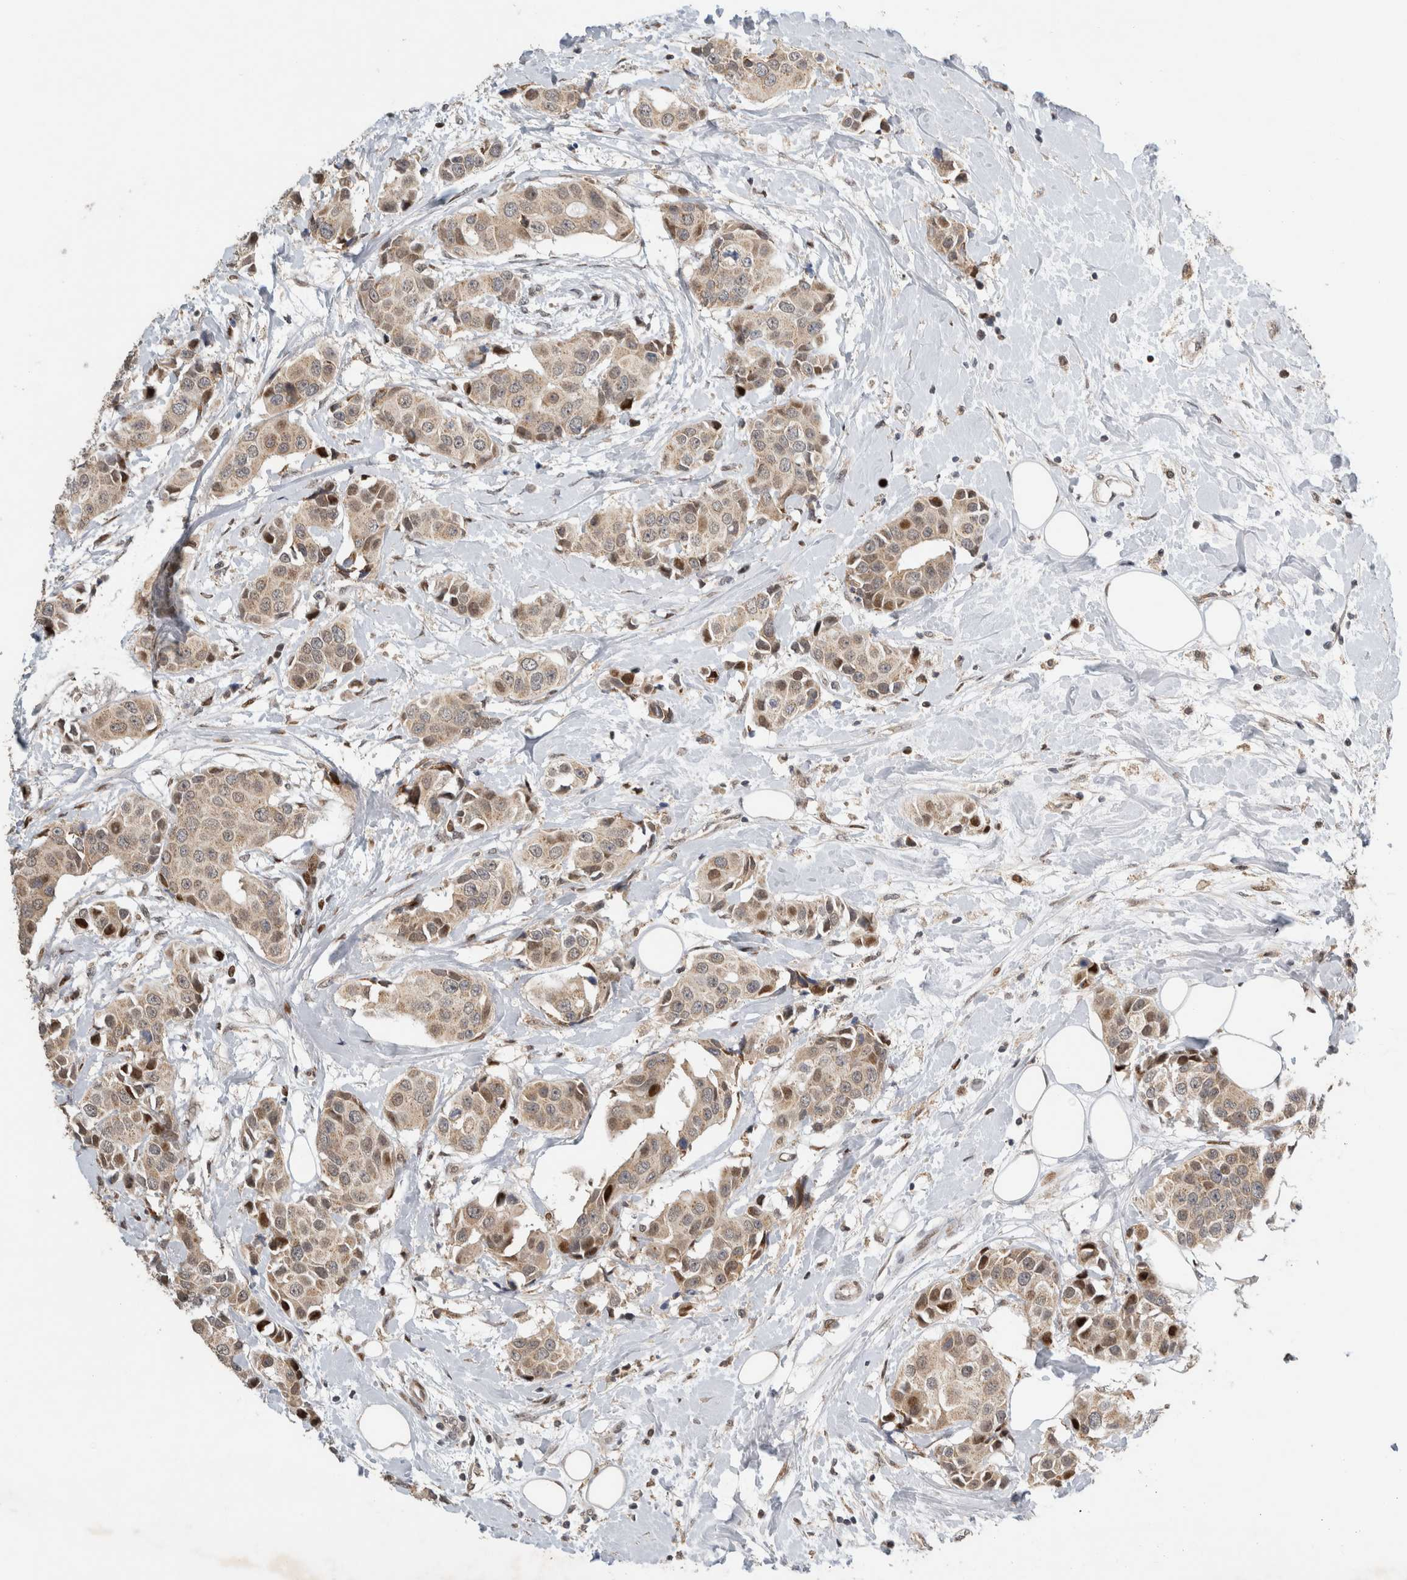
{"staining": {"intensity": "strong", "quantity": "<25%", "location": "cytoplasmic/membranous,nuclear"}, "tissue": "breast cancer", "cell_type": "Tumor cells", "image_type": "cancer", "snomed": [{"axis": "morphology", "description": "Normal tissue, NOS"}, {"axis": "morphology", "description": "Duct carcinoma"}, {"axis": "topography", "description": "Breast"}], "caption": "DAB (3,3'-diaminobenzidine) immunohistochemical staining of human breast infiltrating ductal carcinoma shows strong cytoplasmic/membranous and nuclear protein positivity in about <25% of tumor cells. Nuclei are stained in blue.", "gene": "C8orf58", "patient": {"sex": "female", "age": 39}}